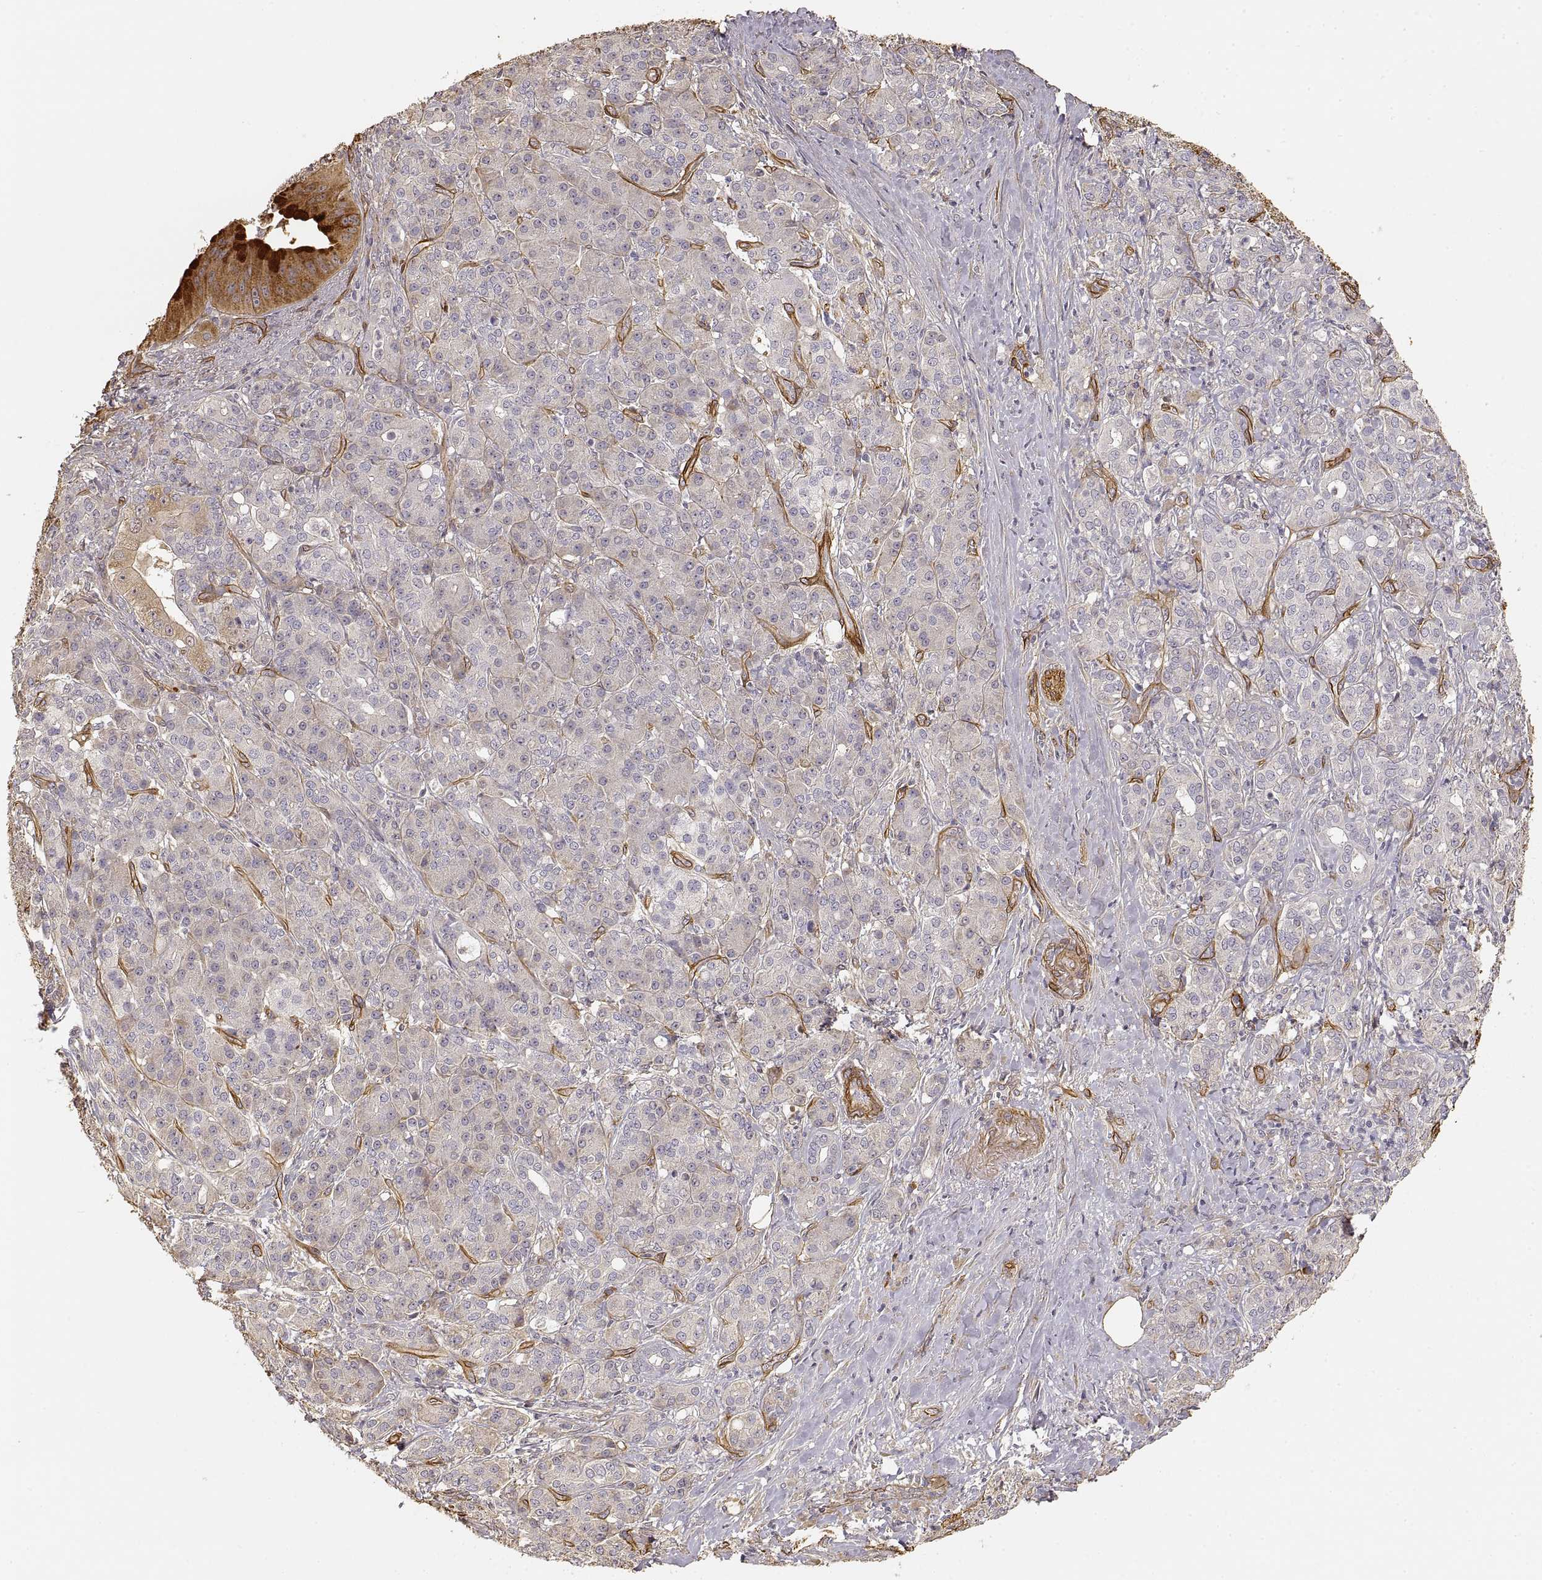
{"staining": {"intensity": "weak", "quantity": "<25%", "location": "cytoplasmic/membranous"}, "tissue": "pancreatic cancer", "cell_type": "Tumor cells", "image_type": "cancer", "snomed": [{"axis": "morphology", "description": "Normal tissue, NOS"}, {"axis": "morphology", "description": "Inflammation, NOS"}, {"axis": "morphology", "description": "Adenocarcinoma, NOS"}, {"axis": "topography", "description": "Pancreas"}], "caption": "This image is of pancreatic cancer (adenocarcinoma) stained with immunohistochemistry to label a protein in brown with the nuclei are counter-stained blue. There is no staining in tumor cells.", "gene": "LAMA4", "patient": {"sex": "male", "age": 57}}